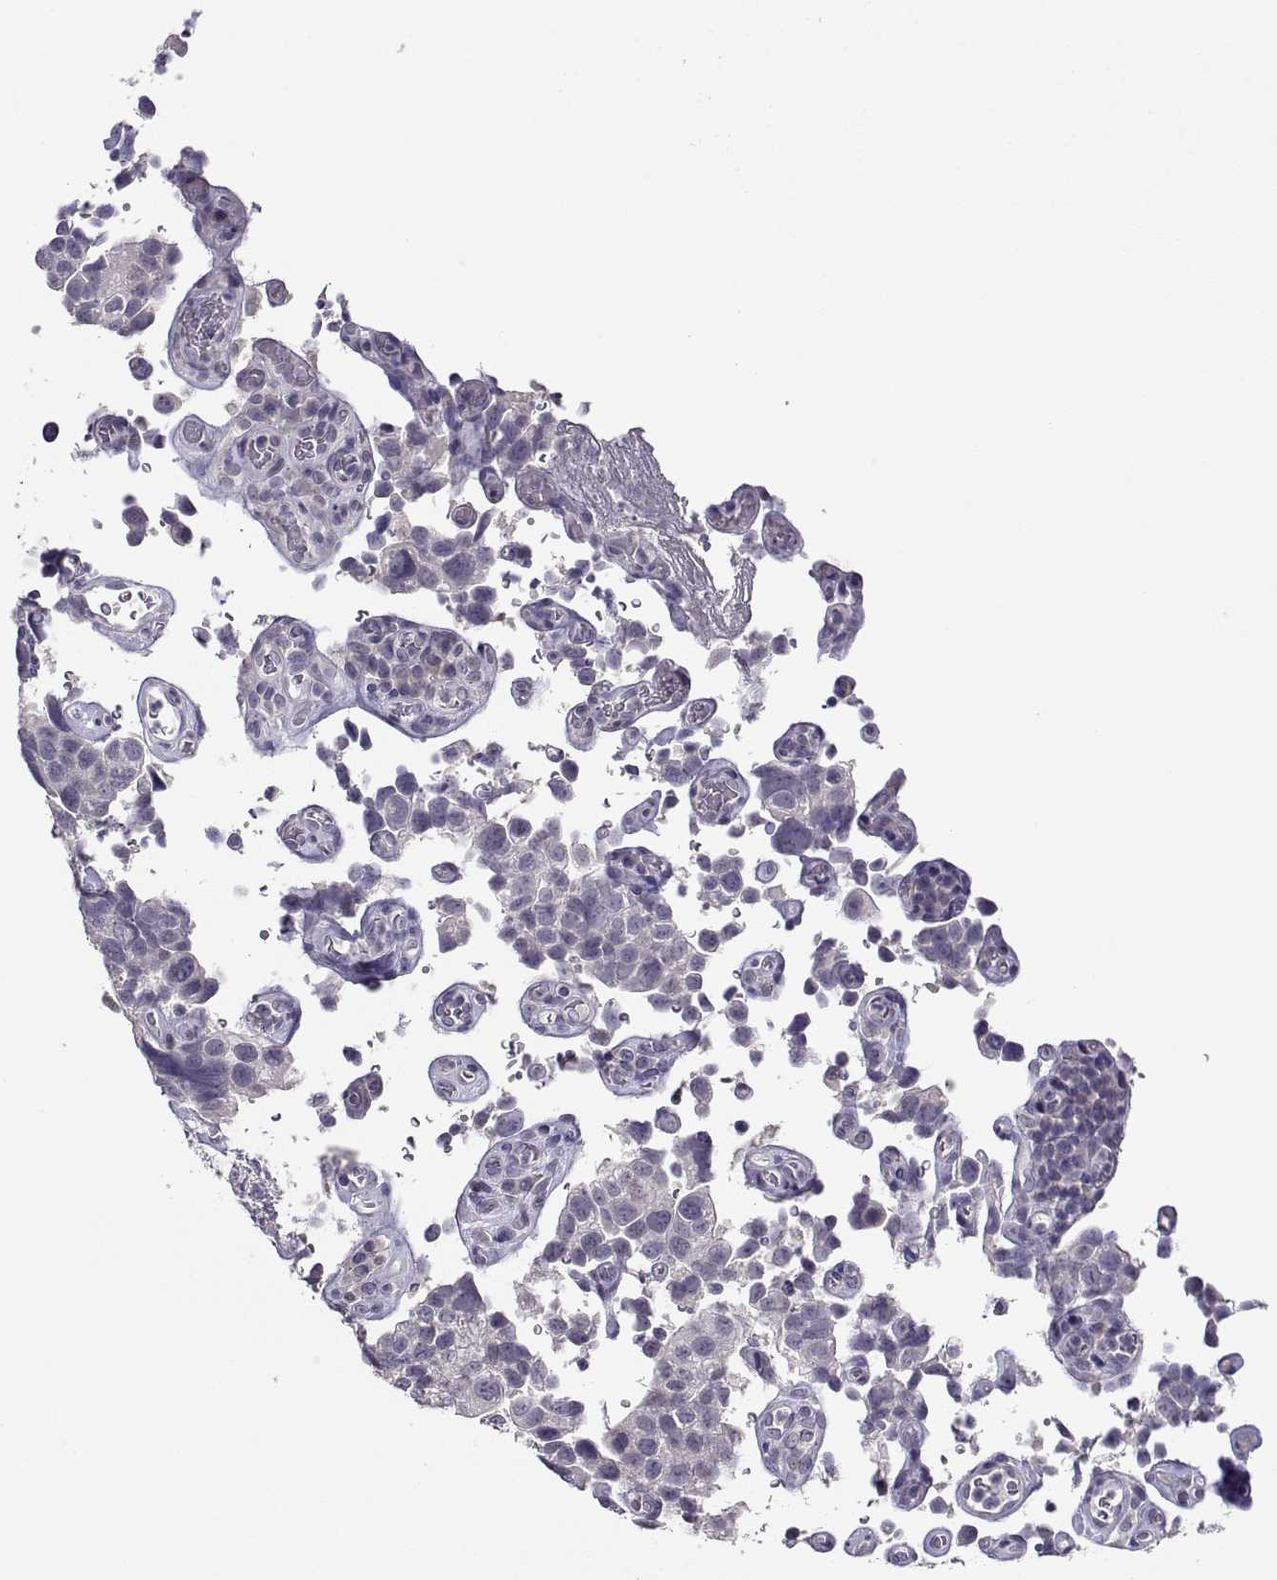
{"staining": {"intensity": "negative", "quantity": "none", "location": "none"}, "tissue": "urothelial cancer", "cell_type": "Tumor cells", "image_type": "cancer", "snomed": [{"axis": "morphology", "description": "Urothelial carcinoma, High grade"}, {"axis": "topography", "description": "Urinary bladder"}], "caption": "A photomicrograph of human urothelial carcinoma (high-grade) is negative for staining in tumor cells. (IHC, brightfield microscopy, high magnification).", "gene": "RHOXF2", "patient": {"sex": "female", "age": 58}}